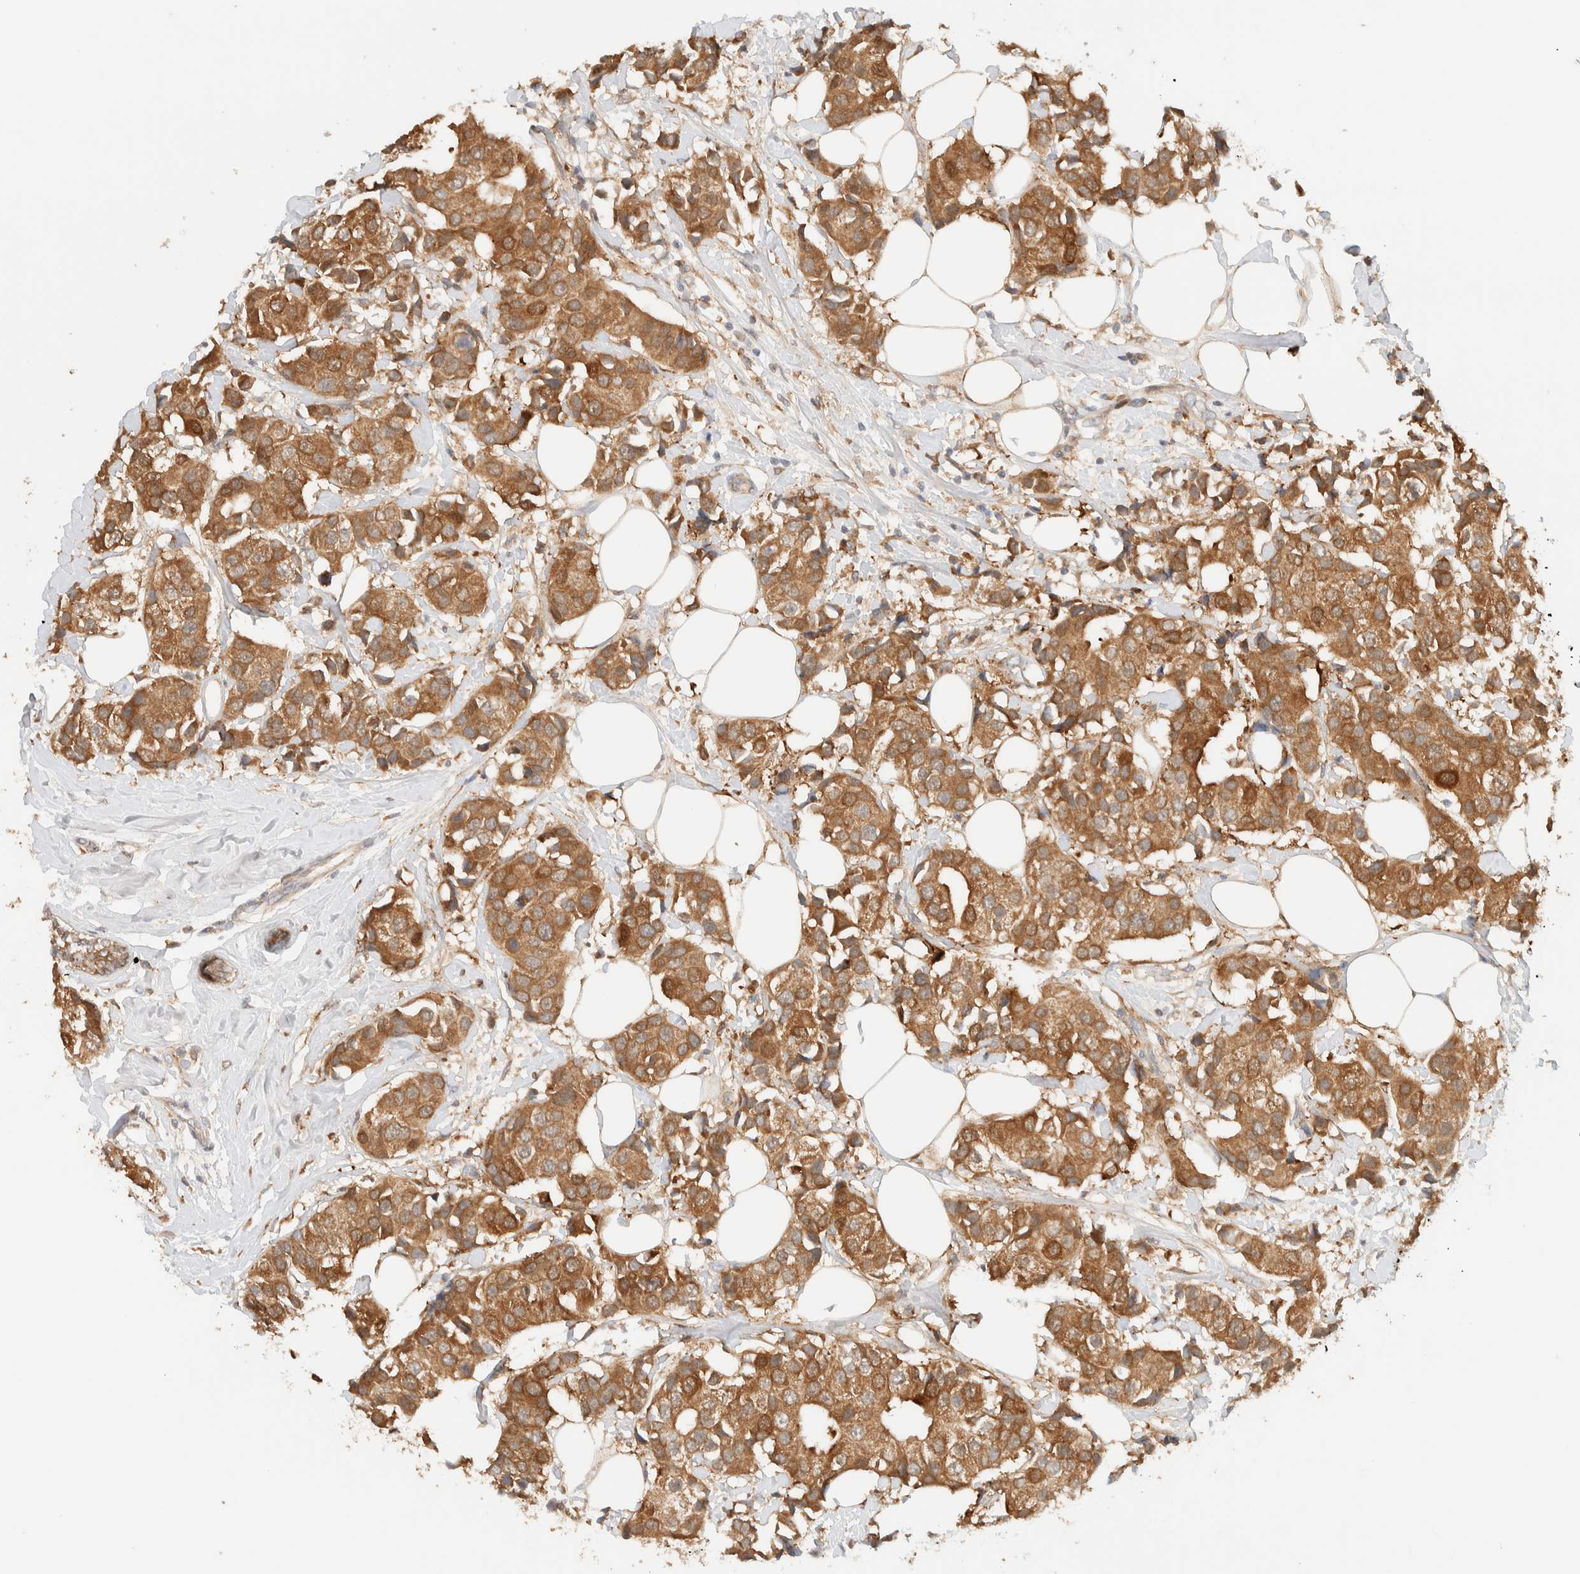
{"staining": {"intensity": "moderate", "quantity": ">75%", "location": "cytoplasmic/membranous"}, "tissue": "breast cancer", "cell_type": "Tumor cells", "image_type": "cancer", "snomed": [{"axis": "morphology", "description": "Normal tissue, NOS"}, {"axis": "morphology", "description": "Duct carcinoma"}, {"axis": "topography", "description": "Breast"}], "caption": "Immunohistochemical staining of invasive ductal carcinoma (breast) demonstrates moderate cytoplasmic/membranous protein staining in about >75% of tumor cells.", "gene": "NT5C", "patient": {"sex": "female", "age": 39}}